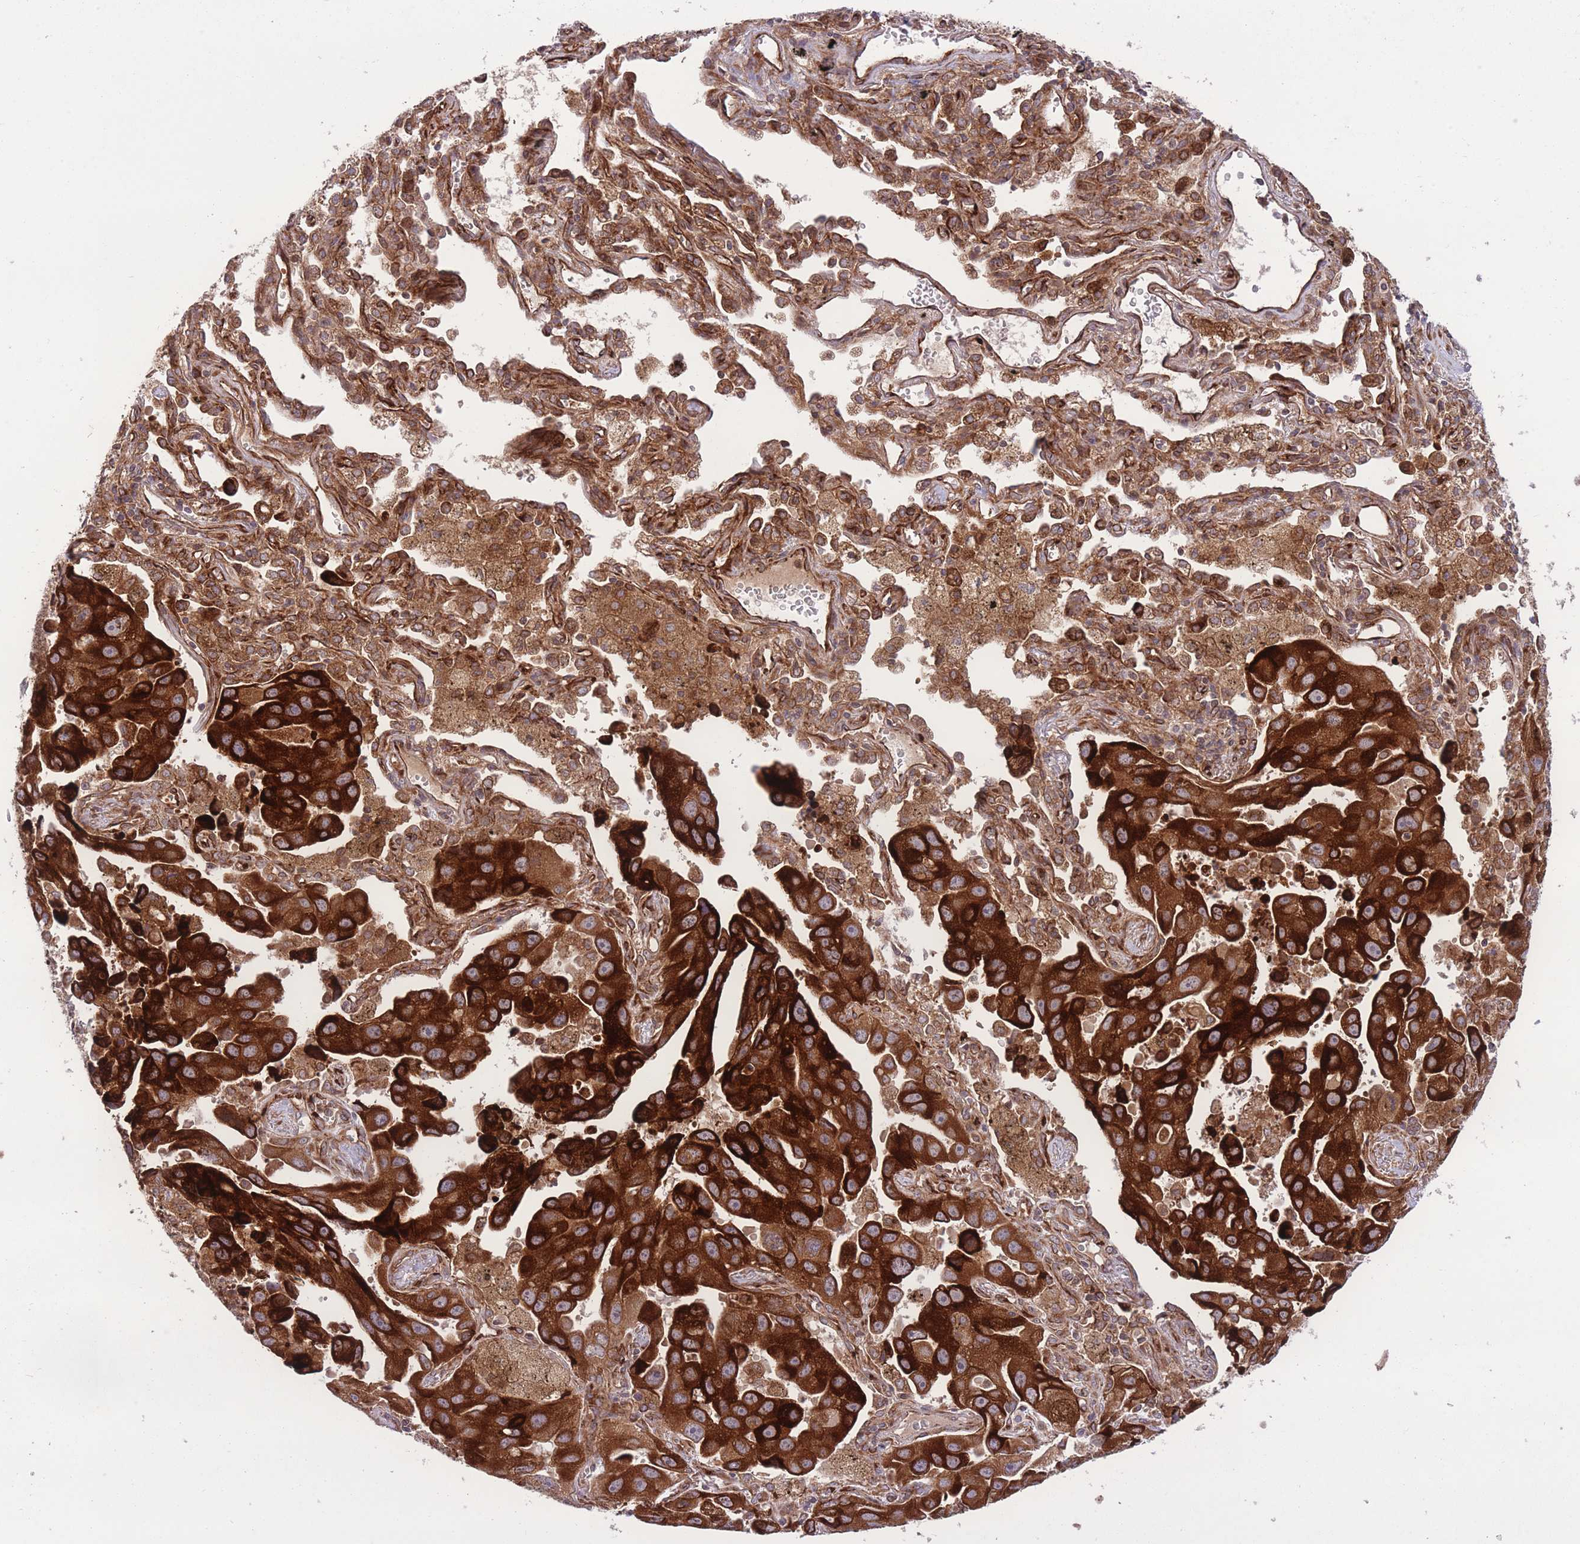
{"staining": {"intensity": "strong", "quantity": ">75%", "location": "cytoplasmic/membranous"}, "tissue": "lung cancer", "cell_type": "Tumor cells", "image_type": "cancer", "snomed": [{"axis": "morphology", "description": "Adenocarcinoma, NOS"}, {"axis": "topography", "description": "Lung"}], "caption": "Immunohistochemical staining of adenocarcinoma (lung) demonstrates high levels of strong cytoplasmic/membranous expression in about >75% of tumor cells.", "gene": "CISH", "patient": {"sex": "male", "age": 66}}